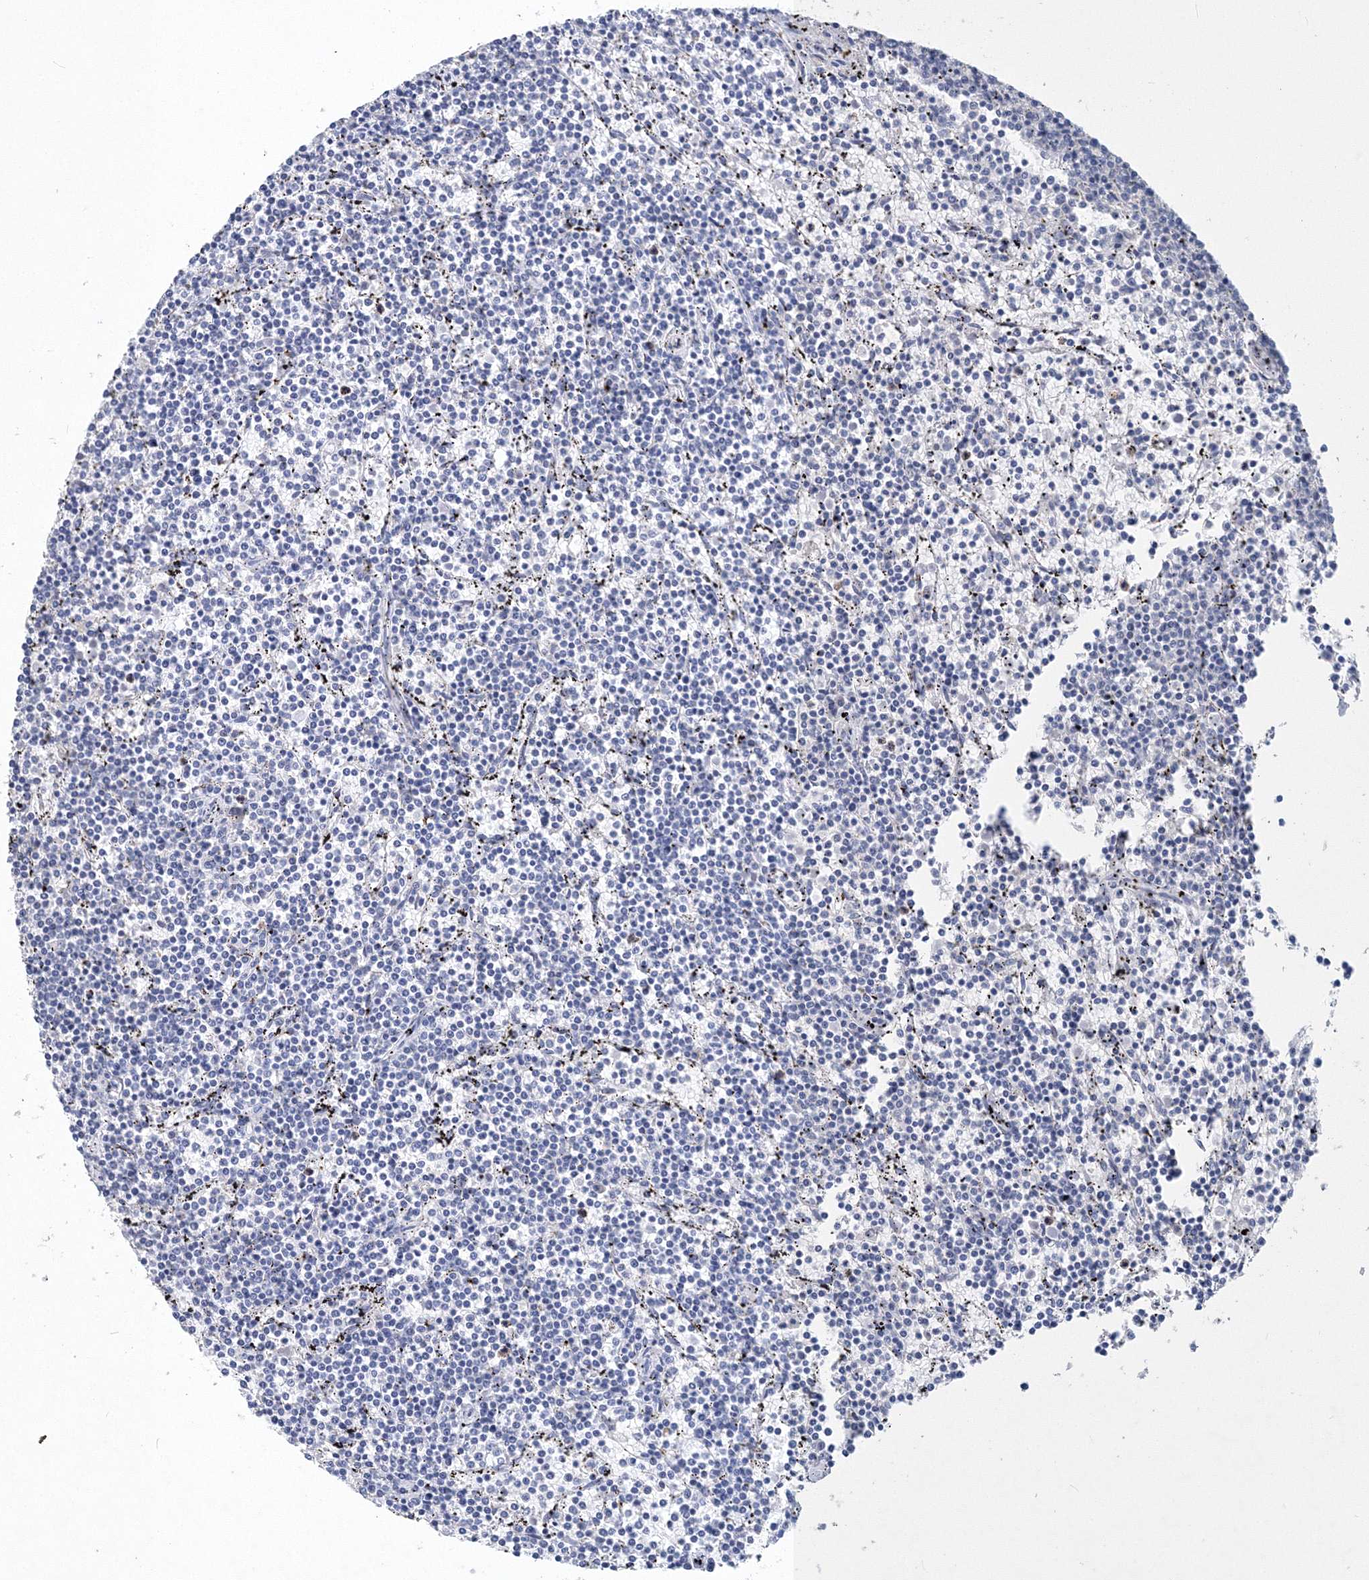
{"staining": {"intensity": "negative", "quantity": "none", "location": "none"}, "tissue": "lymphoma", "cell_type": "Tumor cells", "image_type": "cancer", "snomed": [{"axis": "morphology", "description": "Malignant lymphoma, non-Hodgkin's type, Low grade"}, {"axis": "topography", "description": "Spleen"}], "caption": "A high-resolution image shows immunohistochemistry (IHC) staining of malignant lymphoma, non-Hodgkin's type (low-grade), which exhibits no significant staining in tumor cells.", "gene": "OSBPL6", "patient": {"sex": "female", "age": 50}}